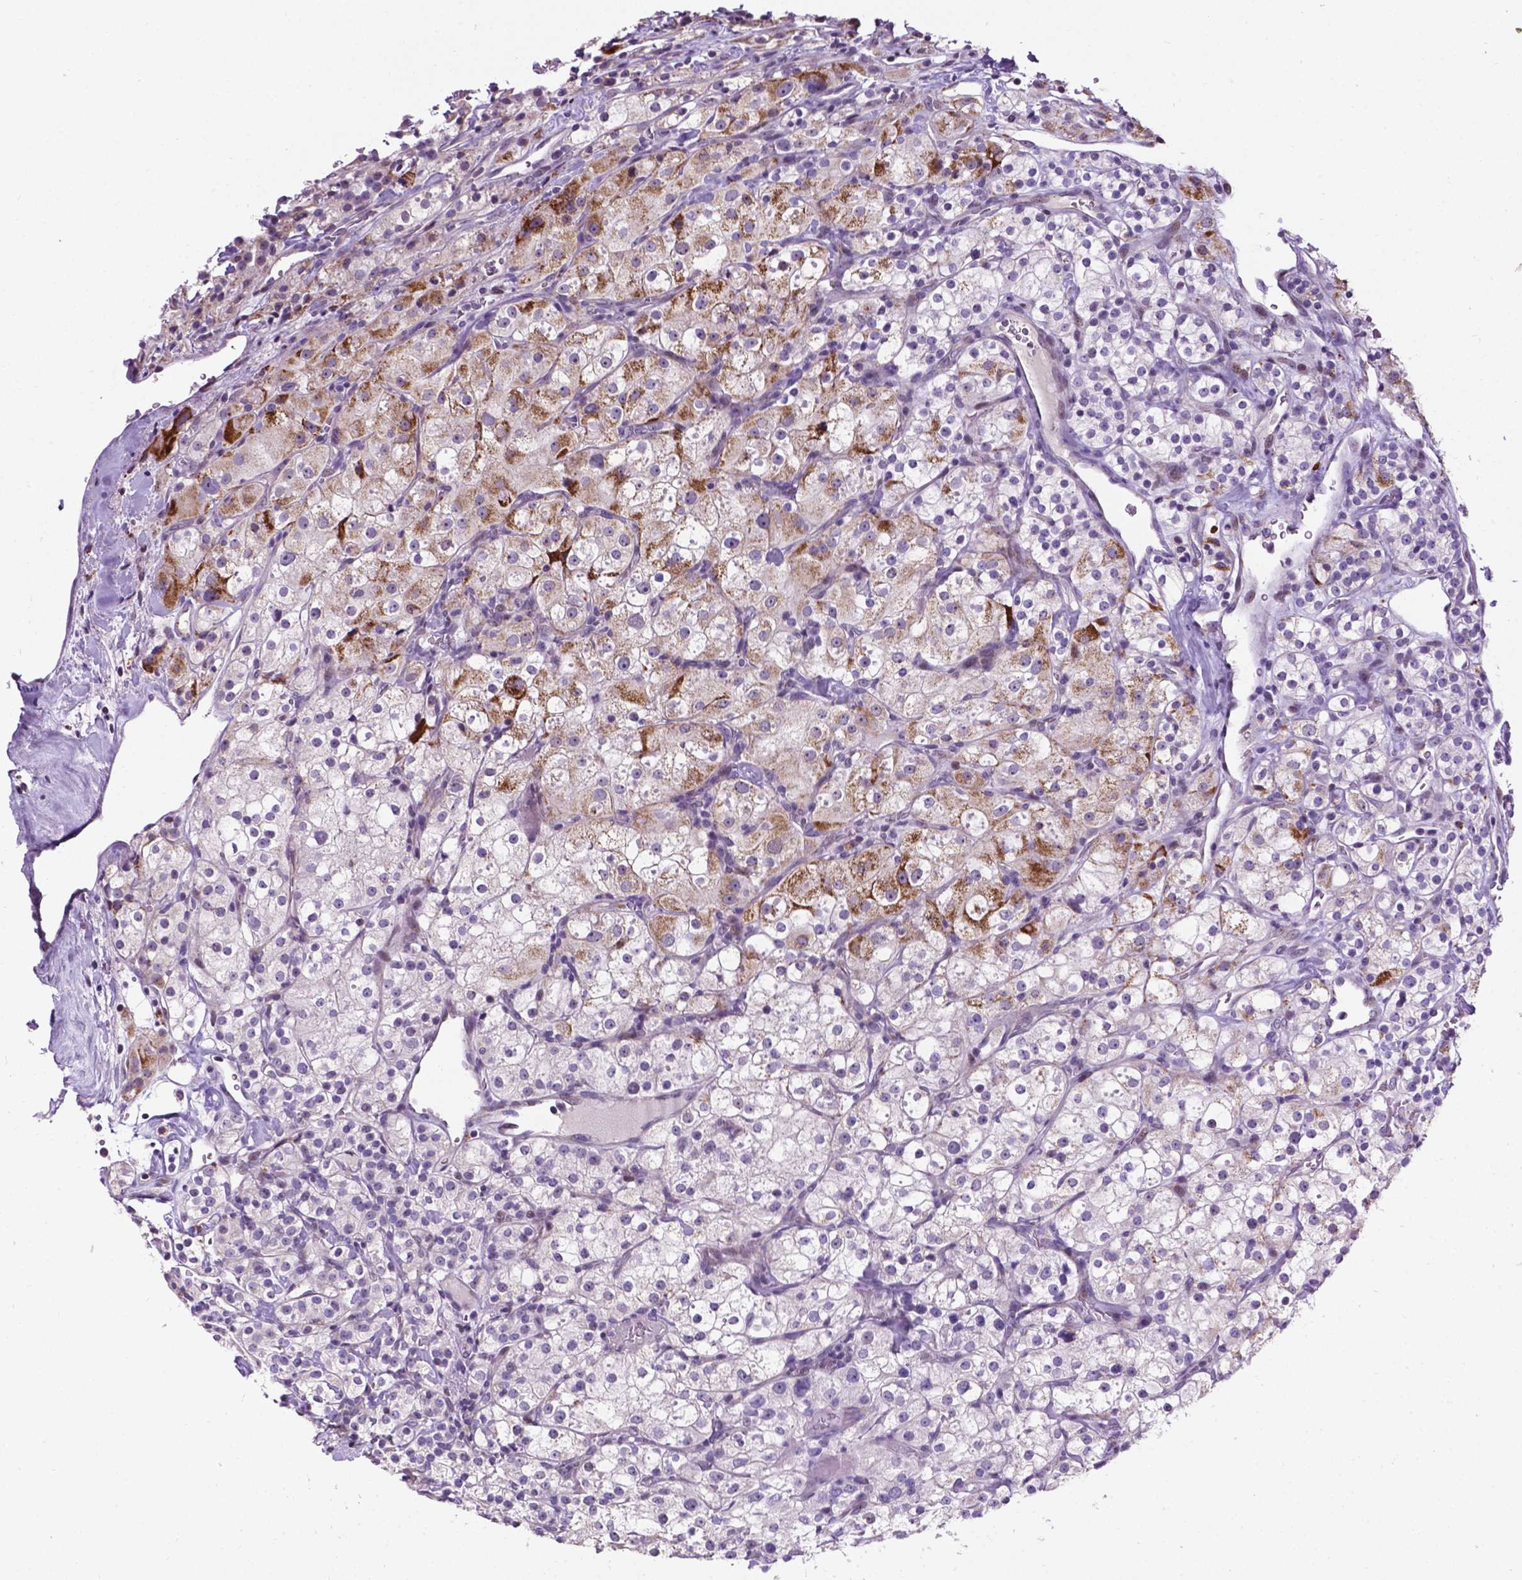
{"staining": {"intensity": "moderate", "quantity": "<25%", "location": "cytoplasmic/membranous"}, "tissue": "renal cancer", "cell_type": "Tumor cells", "image_type": "cancer", "snomed": [{"axis": "morphology", "description": "Adenocarcinoma, NOS"}, {"axis": "topography", "description": "Kidney"}], "caption": "Moderate cytoplasmic/membranous expression for a protein is identified in about <25% of tumor cells of renal adenocarcinoma using immunohistochemistry.", "gene": "SMAD3", "patient": {"sex": "male", "age": 77}}